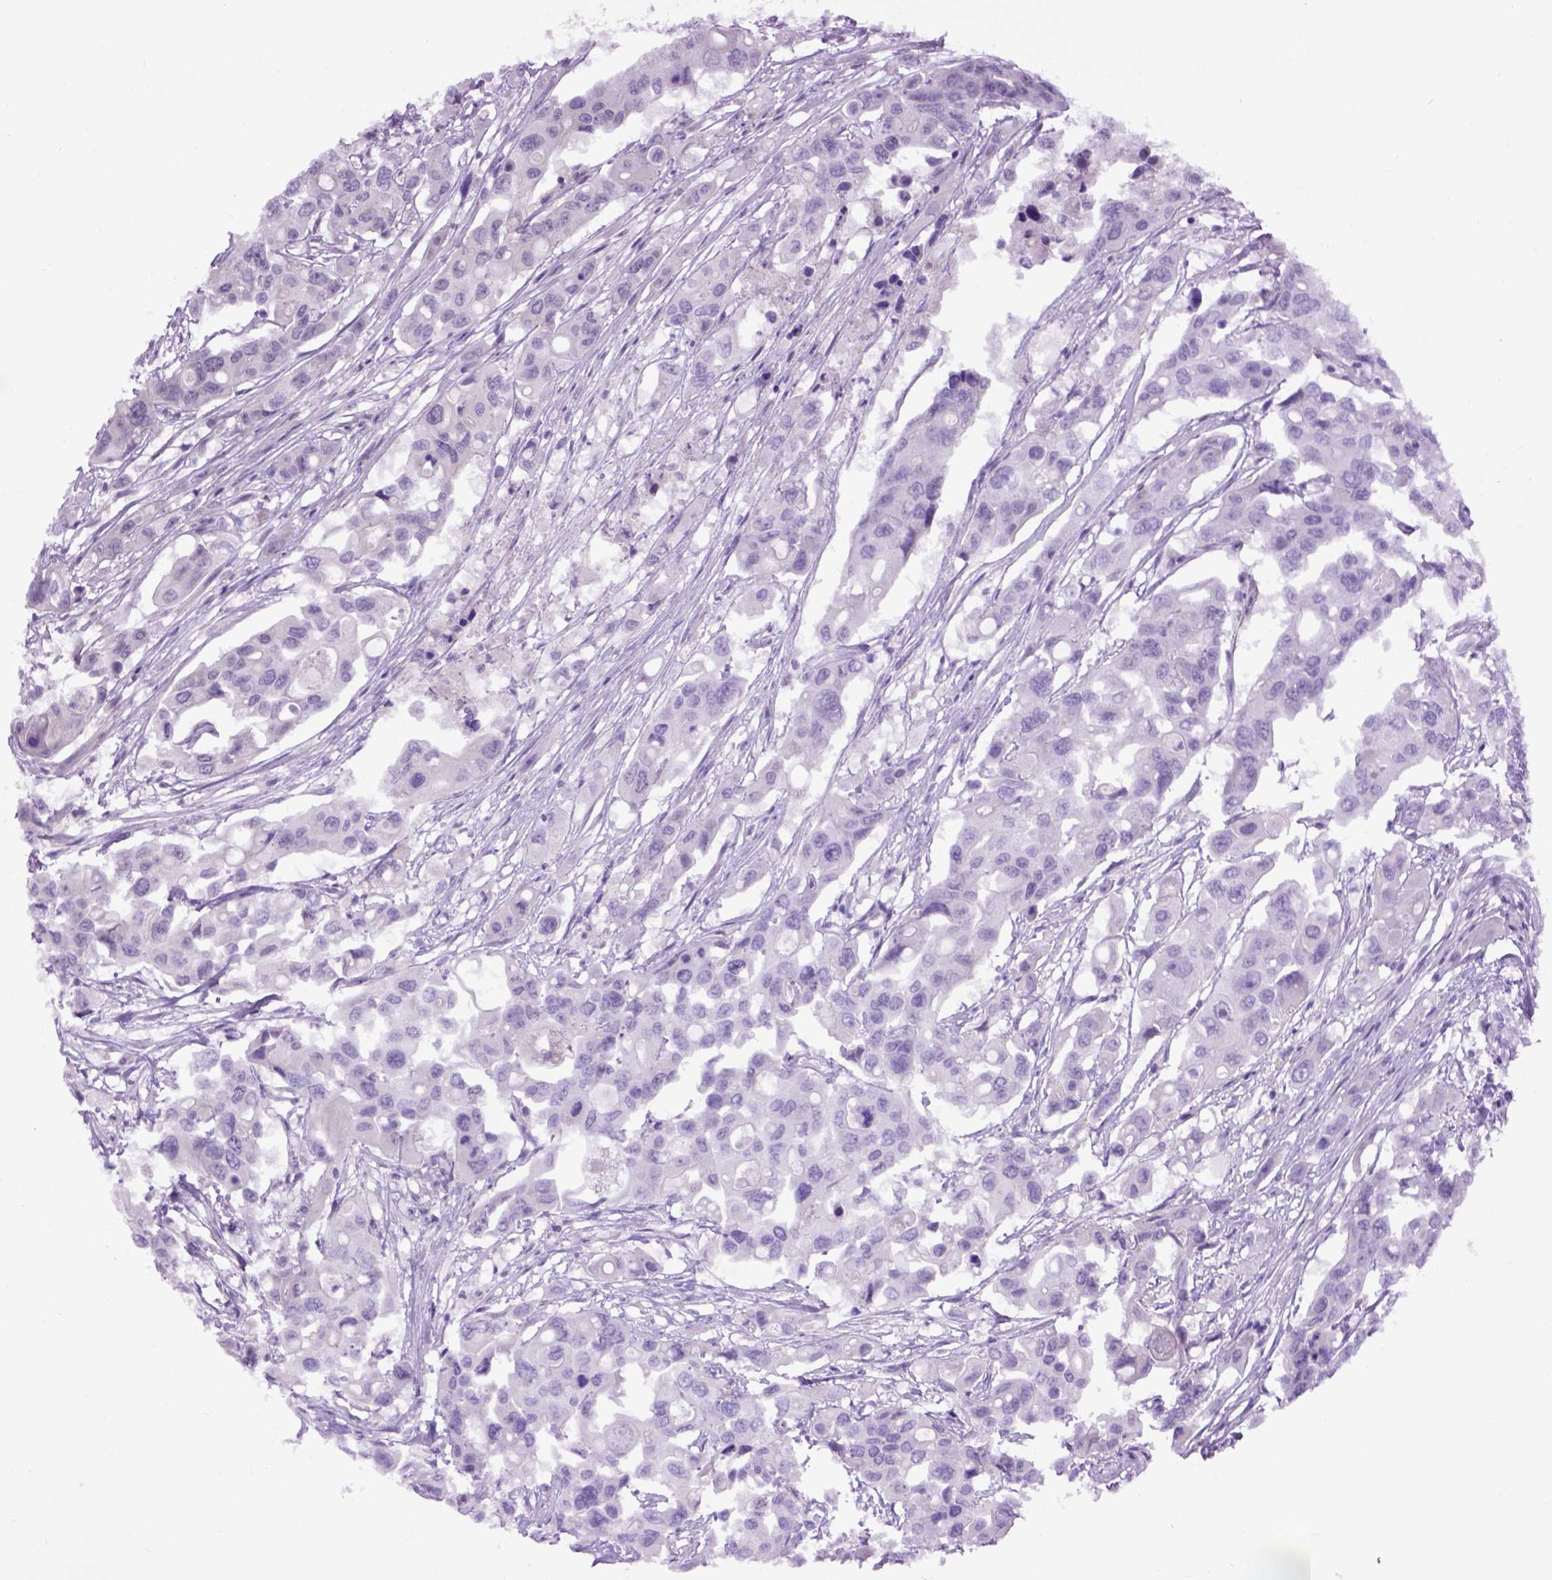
{"staining": {"intensity": "negative", "quantity": "none", "location": "none"}, "tissue": "colorectal cancer", "cell_type": "Tumor cells", "image_type": "cancer", "snomed": [{"axis": "morphology", "description": "Adenocarcinoma, NOS"}, {"axis": "topography", "description": "Colon"}], "caption": "Protein analysis of colorectal cancer exhibits no significant staining in tumor cells. (DAB immunohistochemistry (IHC) visualized using brightfield microscopy, high magnification).", "gene": "EMILIN3", "patient": {"sex": "male", "age": 77}}